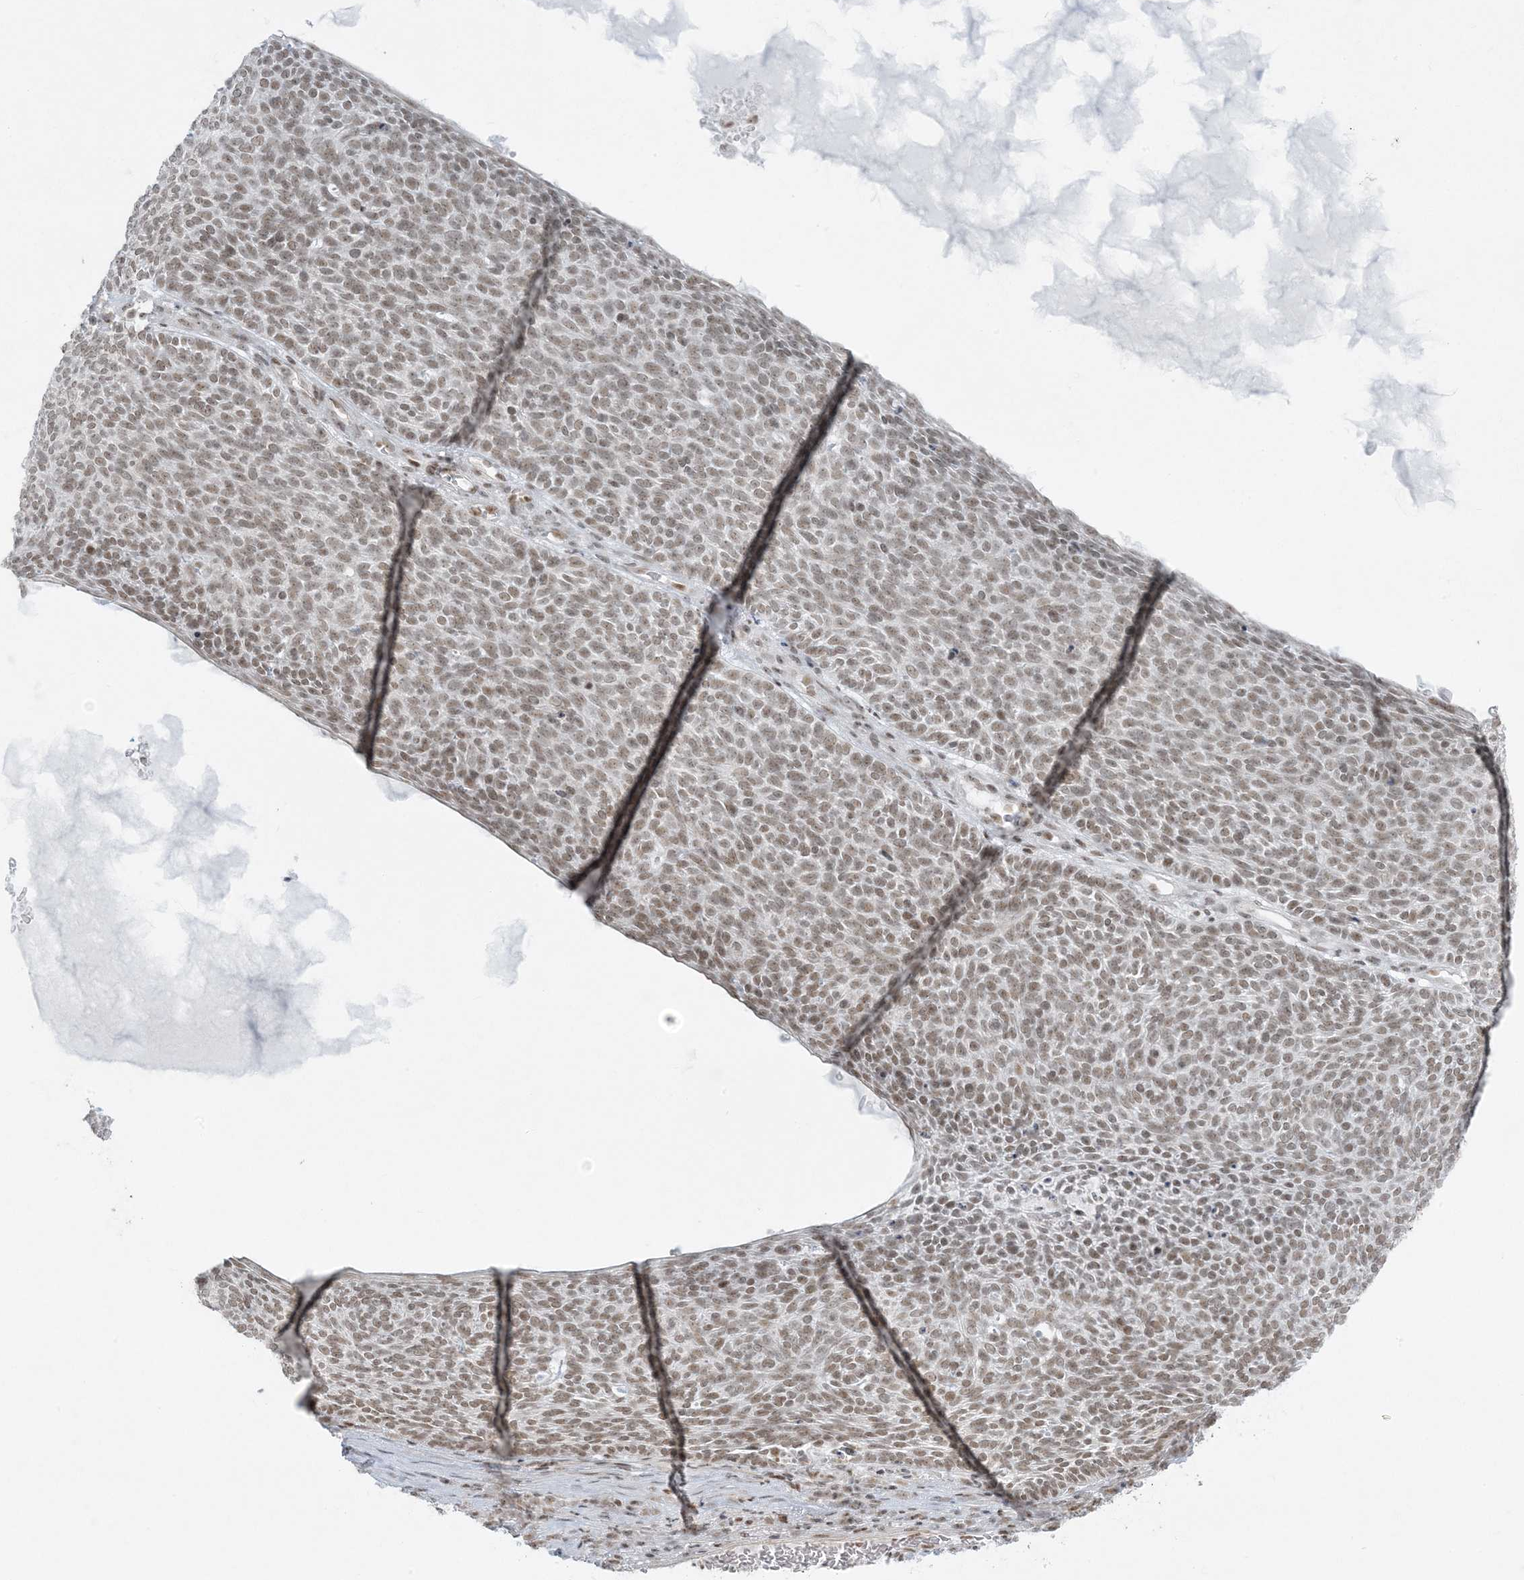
{"staining": {"intensity": "moderate", "quantity": ">75%", "location": "nuclear"}, "tissue": "skin cancer", "cell_type": "Tumor cells", "image_type": "cancer", "snomed": [{"axis": "morphology", "description": "Squamous cell carcinoma, NOS"}, {"axis": "topography", "description": "Skin"}], "caption": "Moderate nuclear positivity for a protein is identified in approximately >75% of tumor cells of squamous cell carcinoma (skin) using immunohistochemistry.", "gene": "ZNF787", "patient": {"sex": "female", "age": 90}}